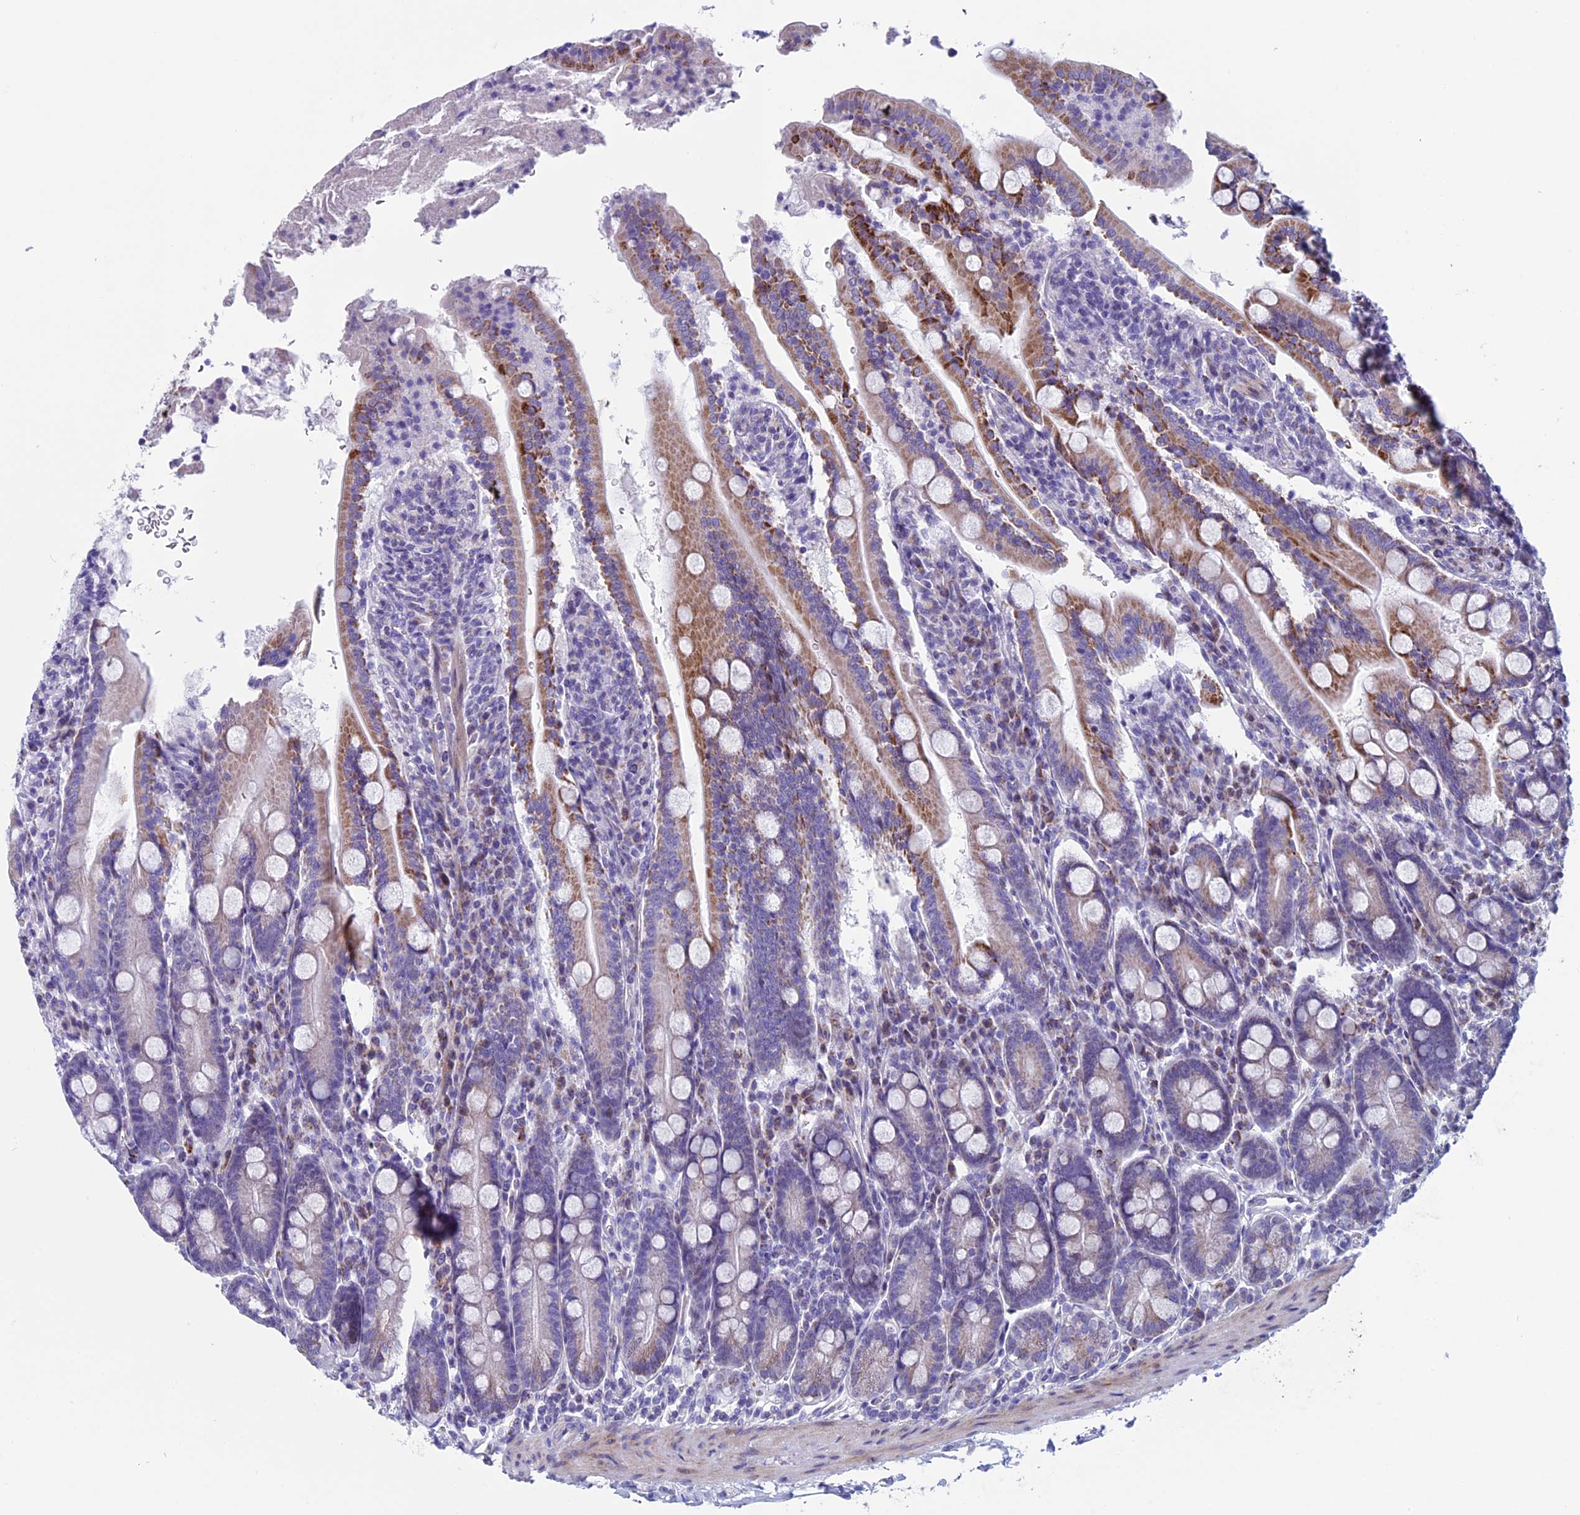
{"staining": {"intensity": "moderate", "quantity": "25%-75%", "location": "cytoplasmic/membranous"}, "tissue": "duodenum", "cell_type": "Glandular cells", "image_type": "normal", "snomed": [{"axis": "morphology", "description": "Normal tissue, NOS"}, {"axis": "topography", "description": "Duodenum"}], "caption": "Brown immunohistochemical staining in unremarkable duodenum displays moderate cytoplasmic/membranous staining in approximately 25%-75% of glandular cells.", "gene": "ZNF563", "patient": {"sex": "male", "age": 35}}